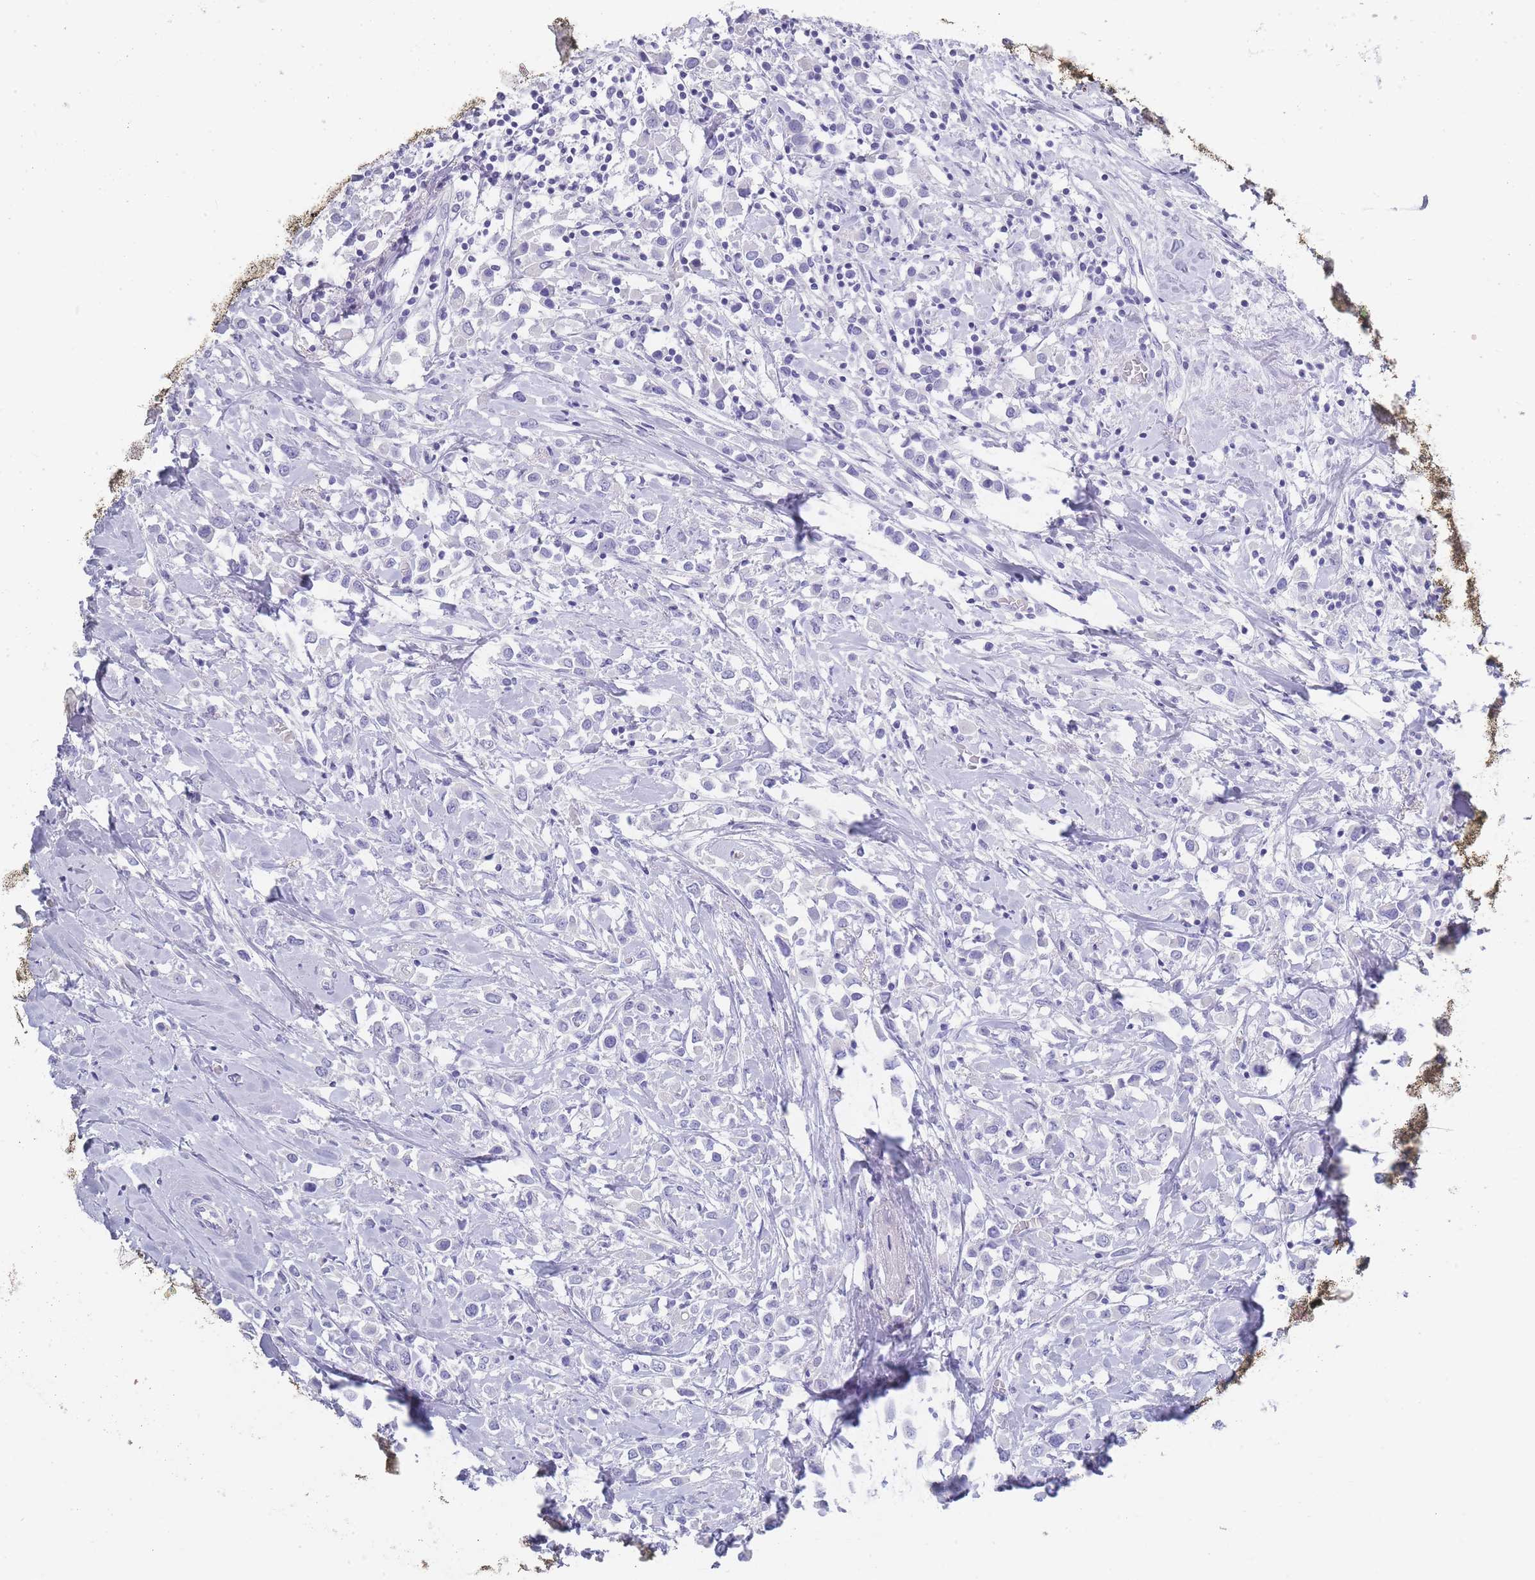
{"staining": {"intensity": "negative", "quantity": "none", "location": "none"}, "tissue": "breast cancer", "cell_type": "Tumor cells", "image_type": "cancer", "snomed": [{"axis": "morphology", "description": "Duct carcinoma"}, {"axis": "topography", "description": "Breast"}], "caption": "Photomicrograph shows no protein staining in tumor cells of breast cancer (infiltrating ductal carcinoma) tissue. The staining is performed using DAB (3,3'-diaminobenzidine) brown chromogen with nuclei counter-stained in using hematoxylin.", "gene": "RAB2B", "patient": {"sex": "female", "age": 61}}